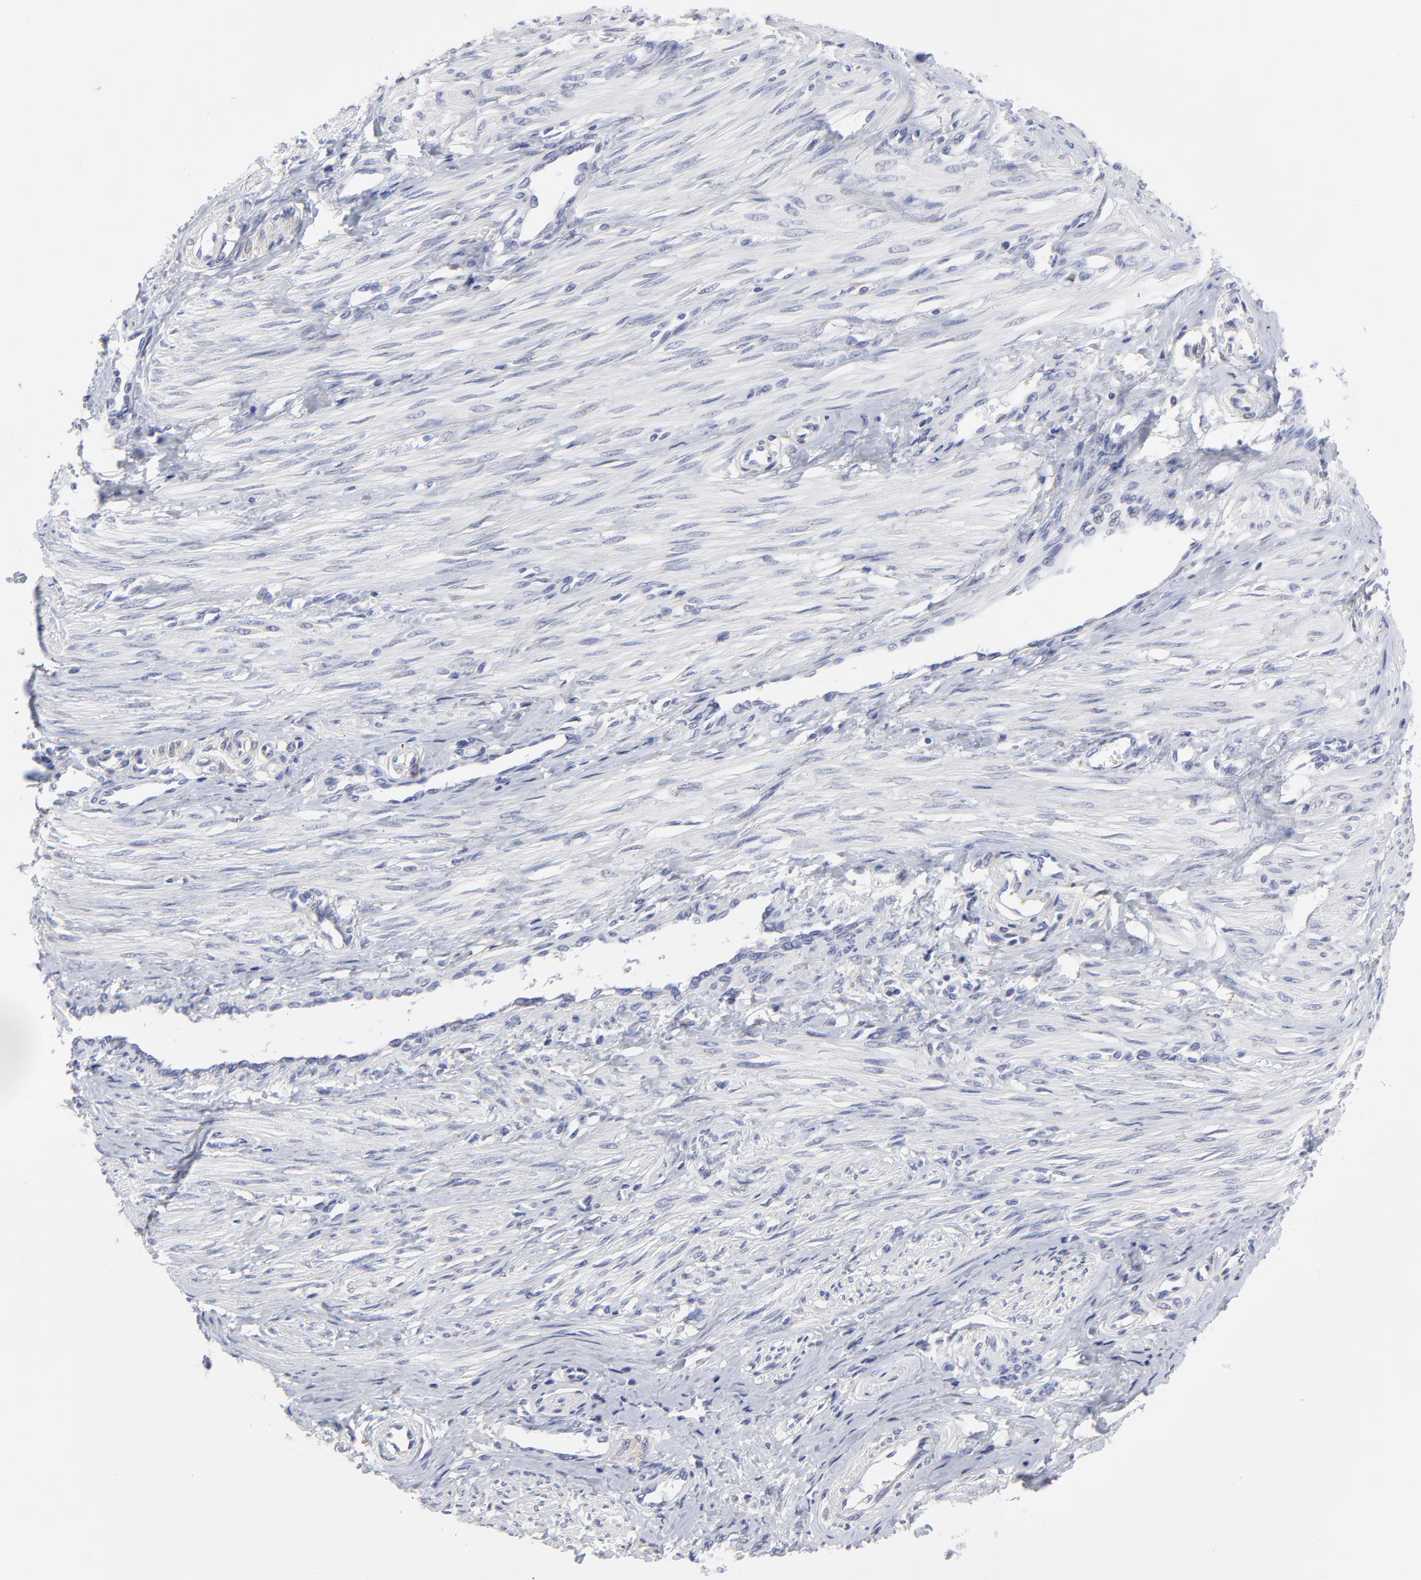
{"staining": {"intensity": "negative", "quantity": "none", "location": "none"}, "tissue": "smooth muscle", "cell_type": "Smooth muscle cells", "image_type": "normal", "snomed": [{"axis": "morphology", "description": "Normal tissue, NOS"}, {"axis": "topography", "description": "Smooth muscle"}, {"axis": "topography", "description": "Uterus"}], "caption": "Smooth muscle was stained to show a protein in brown. There is no significant staining in smooth muscle cells. (DAB immunohistochemistry, high magnification).", "gene": "DUSP9", "patient": {"sex": "female", "age": 39}}